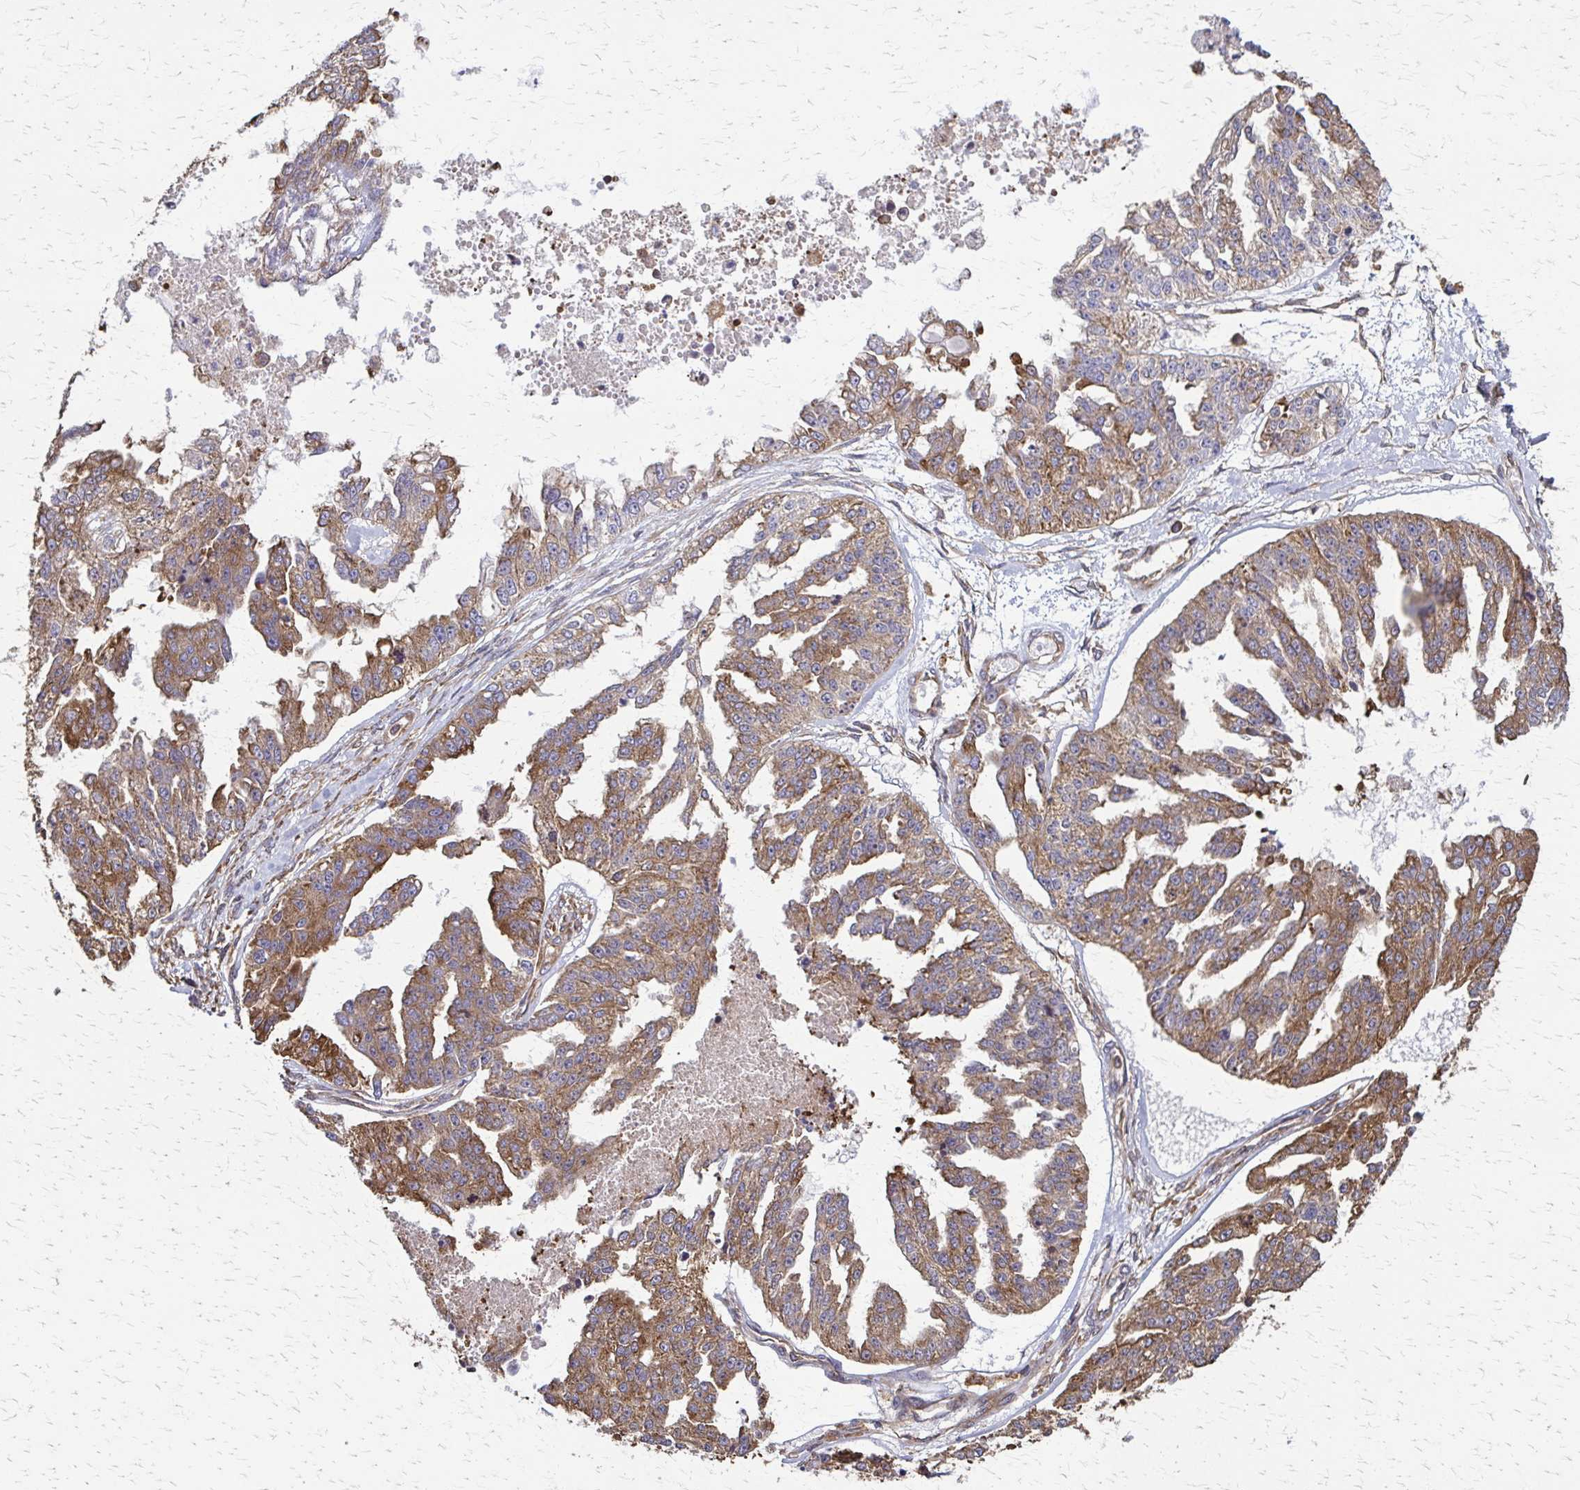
{"staining": {"intensity": "moderate", "quantity": ">75%", "location": "cytoplasmic/membranous"}, "tissue": "ovarian cancer", "cell_type": "Tumor cells", "image_type": "cancer", "snomed": [{"axis": "morphology", "description": "Cystadenocarcinoma, serous, NOS"}, {"axis": "topography", "description": "Ovary"}], "caption": "Immunohistochemistry (DAB) staining of ovarian serous cystadenocarcinoma displays moderate cytoplasmic/membranous protein staining in about >75% of tumor cells.", "gene": "EEF2", "patient": {"sex": "female", "age": 58}}